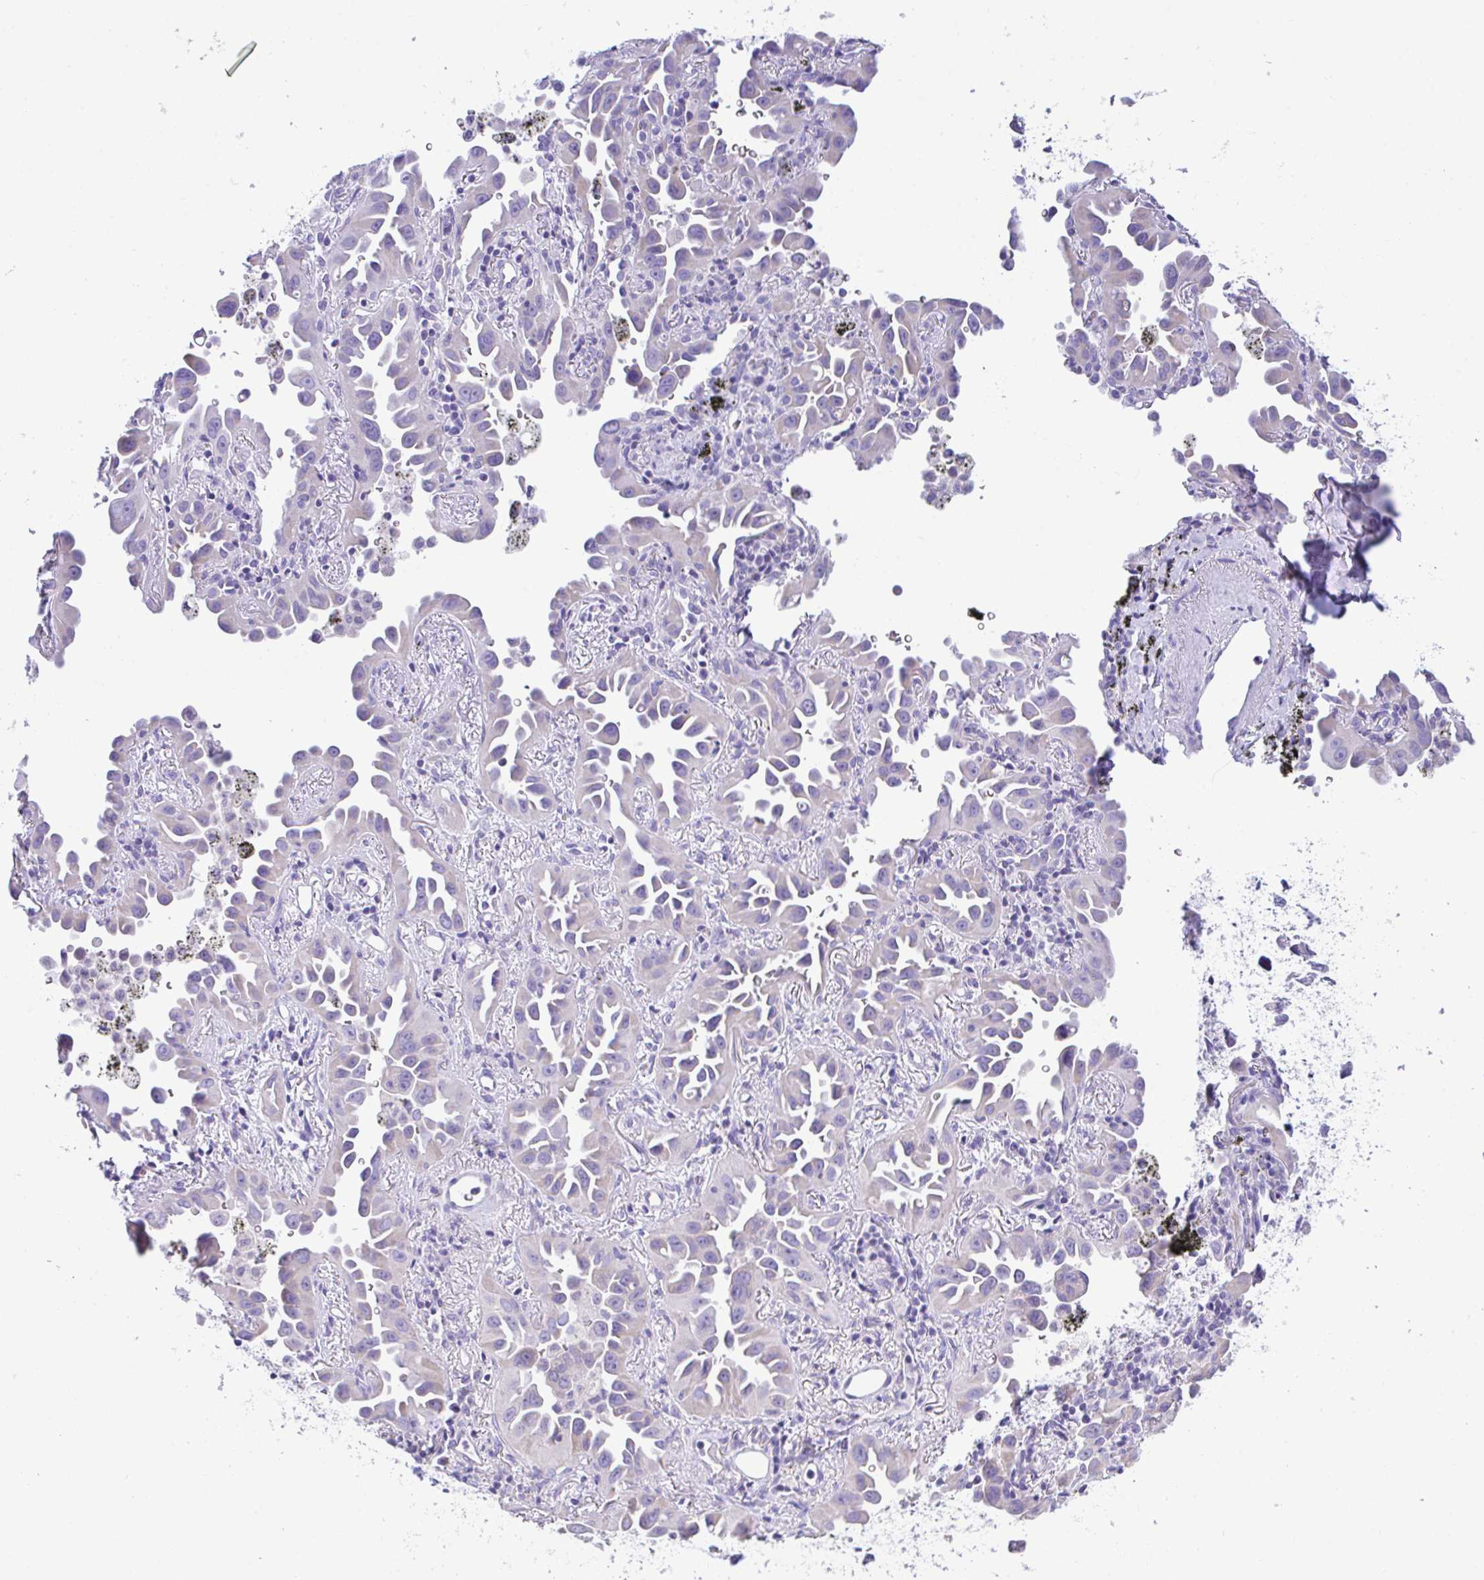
{"staining": {"intensity": "negative", "quantity": "none", "location": "none"}, "tissue": "lung cancer", "cell_type": "Tumor cells", "image_type": "cancer", "snomed": [{"axis": "morphology", "description": "Adenocarcinoma, NOS"}, {"axis": "topography", "description": "Lung"}], "caption": "The immunohistochemistry (IHC) photomicrograph has no significant expression in tumor cells of lung adenocarcinoma tissue. Brightfield microscopy of IHC stained with DAB (brown) and hematoxylin (blue), captured at high magnification.", "gene": "NLRP8", "patient": {"sex": "male", "age": 68}}